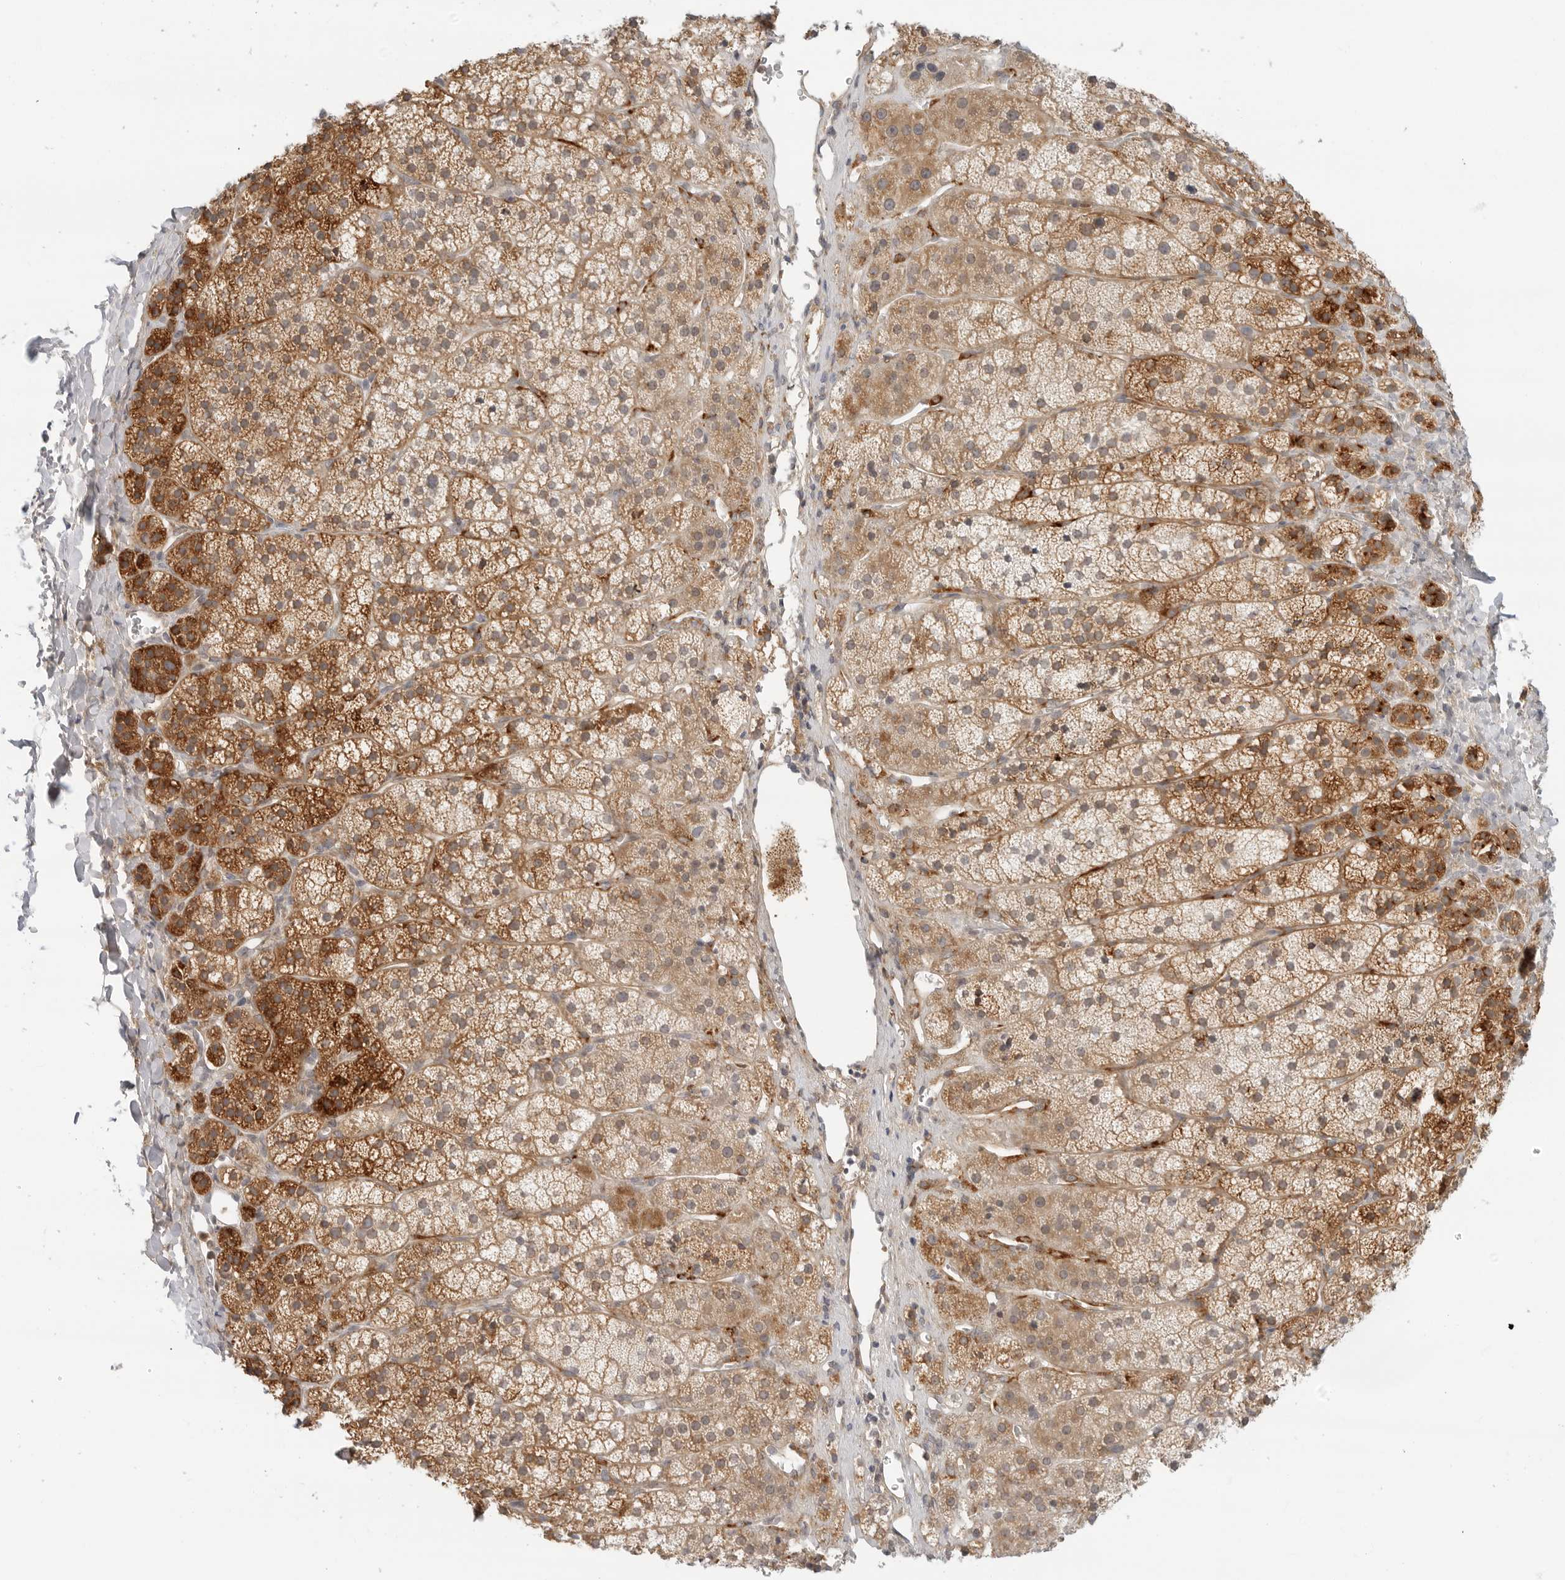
{"staining": {"intensity": "moderate", "quantity": ">75%", "location": "cytoplasmic/membranous"}, "tissue": "adrenal gland", "cell_type": "Glandular cells", "image_type": "normal", "snomed": [{"axis": "morphology", "description": "Normal tissue, NOS"}, {"axis": "topography", "description": "Adrenal gland"}], "caption": "Immunohistochemical staining of benign adrenal gland displays >75% levels of moderate cytoplasmic/membranous protein expression in approximately >75% of glandular cells.", "gene": "C1QTNF1", "patient": {"sex": "female", "age": 44}}